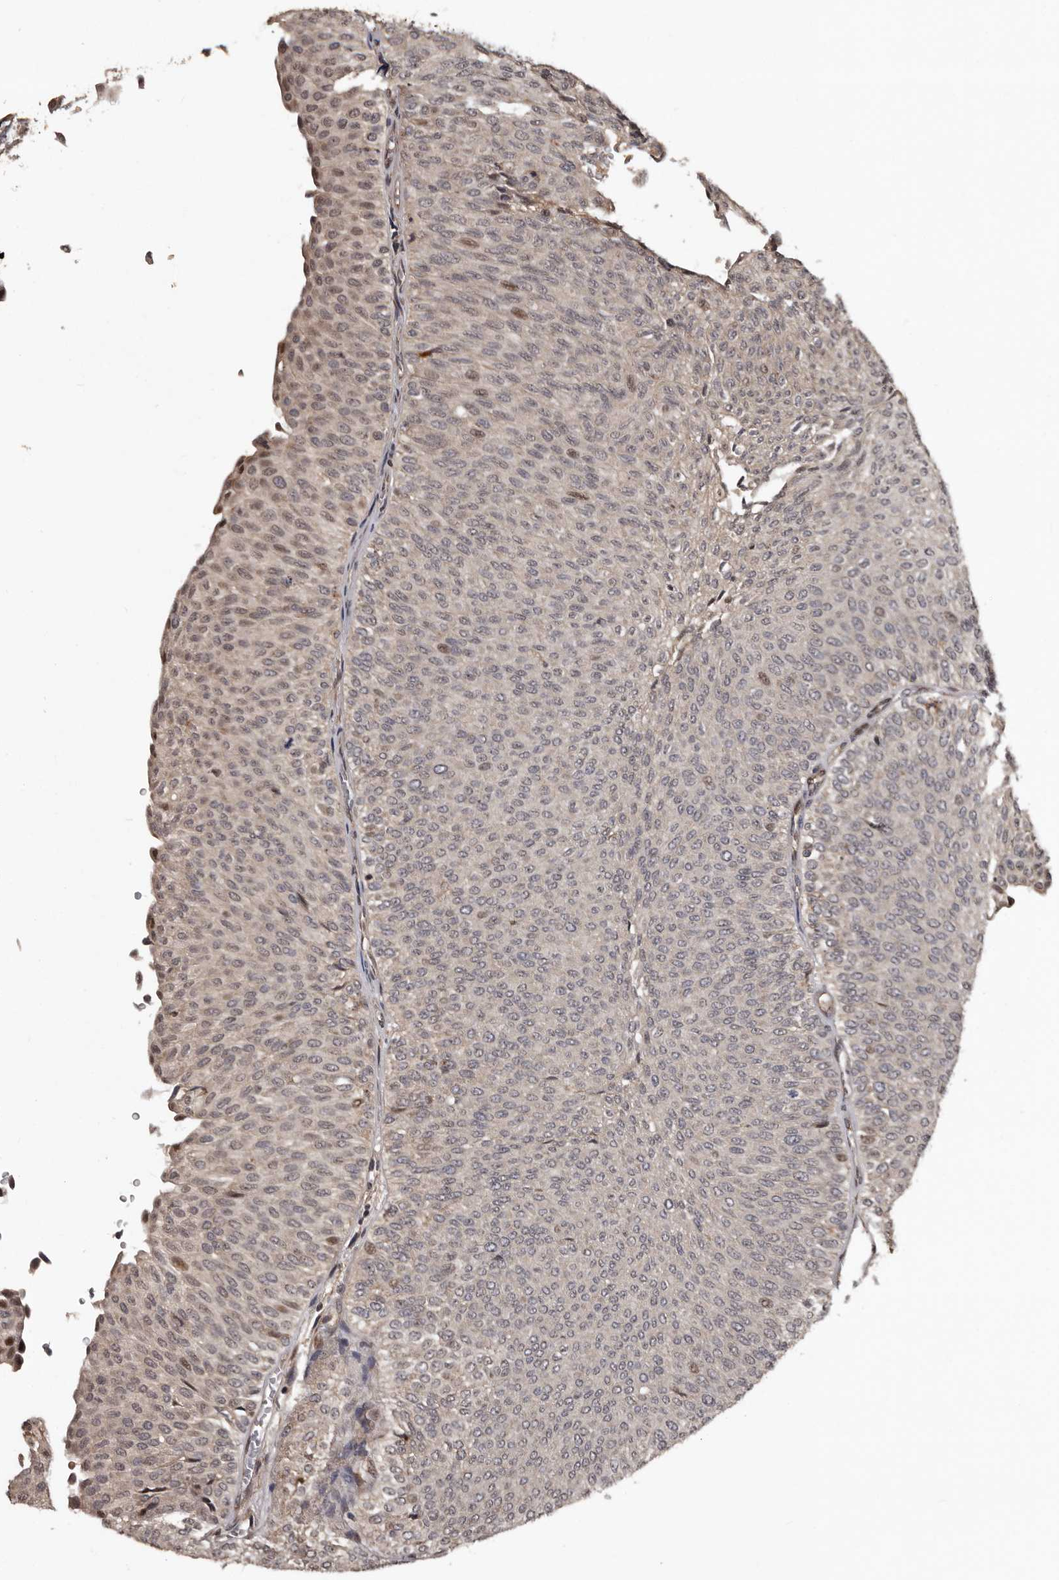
{"staining": {"intensity": "moderate", "quantity": "<25%", "location": "nuclear"}, "tissue": "urothelial cancer", "cell_type": "Tumor cells", "image_type": "cancer", "snomed": [{"axis": "morphology", "description": "Urothelial carcinoma, Low grade"}, {"axis": "topography", "description": "Urinary bladder"}], "caption": "Human low-grade urothelial carcinoma stained for a protein (brown) shows moderate nuclear positive staining in about <25% of tumor cells.", "gene": "SERTAD4", "patient": {"sex": "male", "age": 78}}